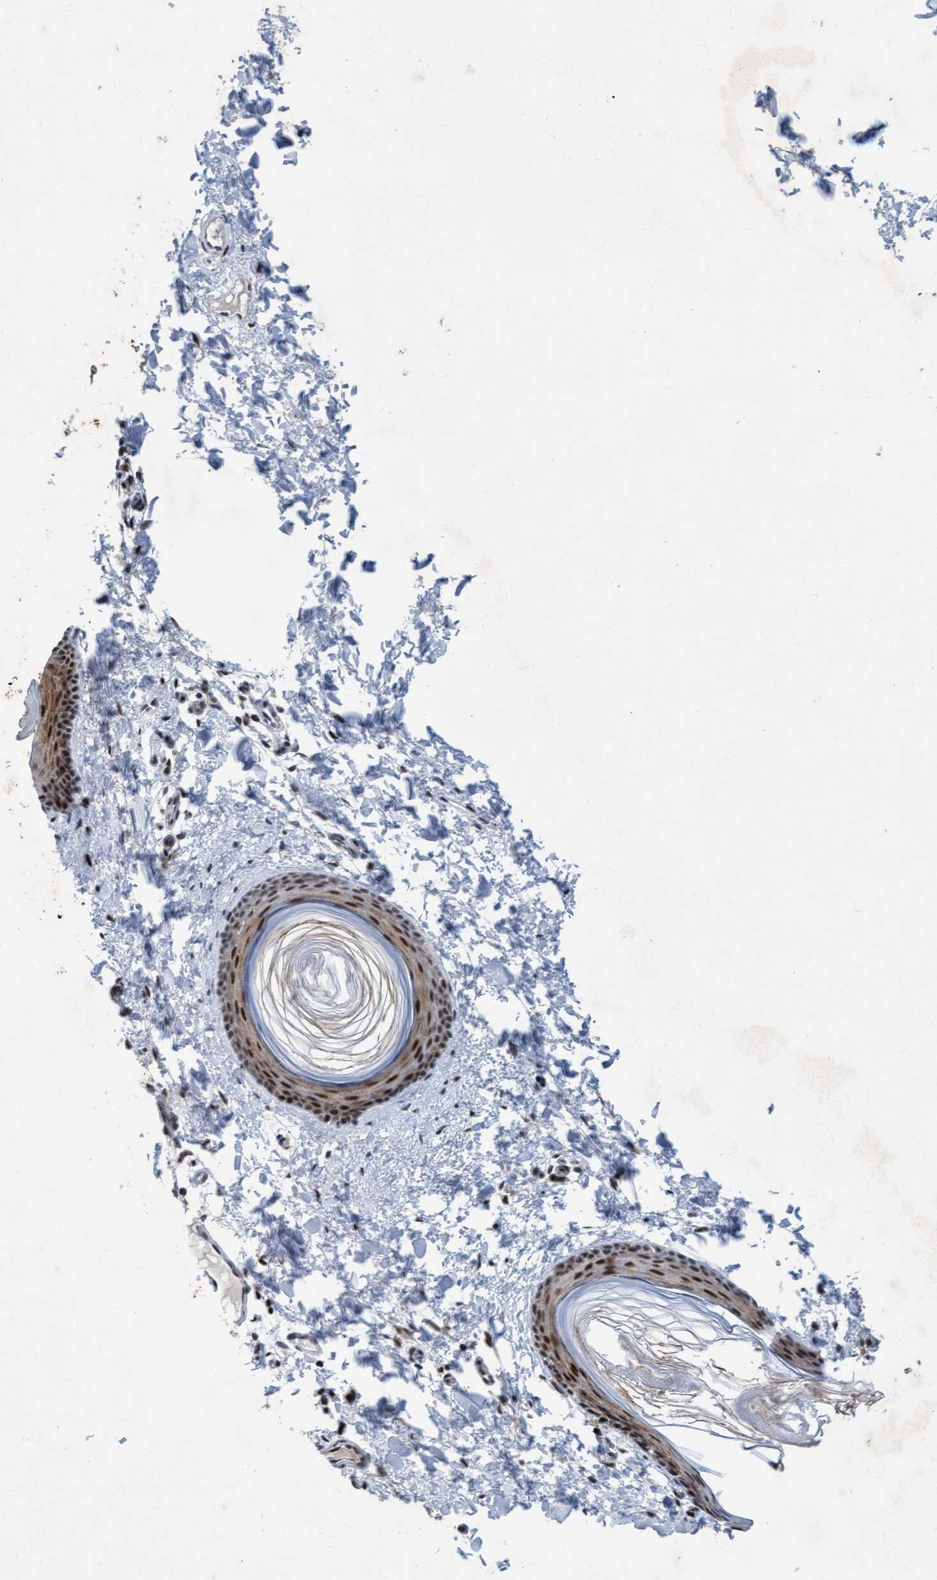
{"staining": {"intensity": "negative", "quantity": "none", "location": "none"}, "tissue": "skin", "cell_type": "Fibroblasts", "image_type": "normal", "snomed": [{"axis": "morphology", "description": "Normal tissue, NOS"}, {"axis": "topography", "description": "Skin"}], "caption": "Photomicrograph shows no significant protein positivity in fibroblasts of benign skin.", "gene": "CWC27", "patient": {"sex": "female", "age": 27}}